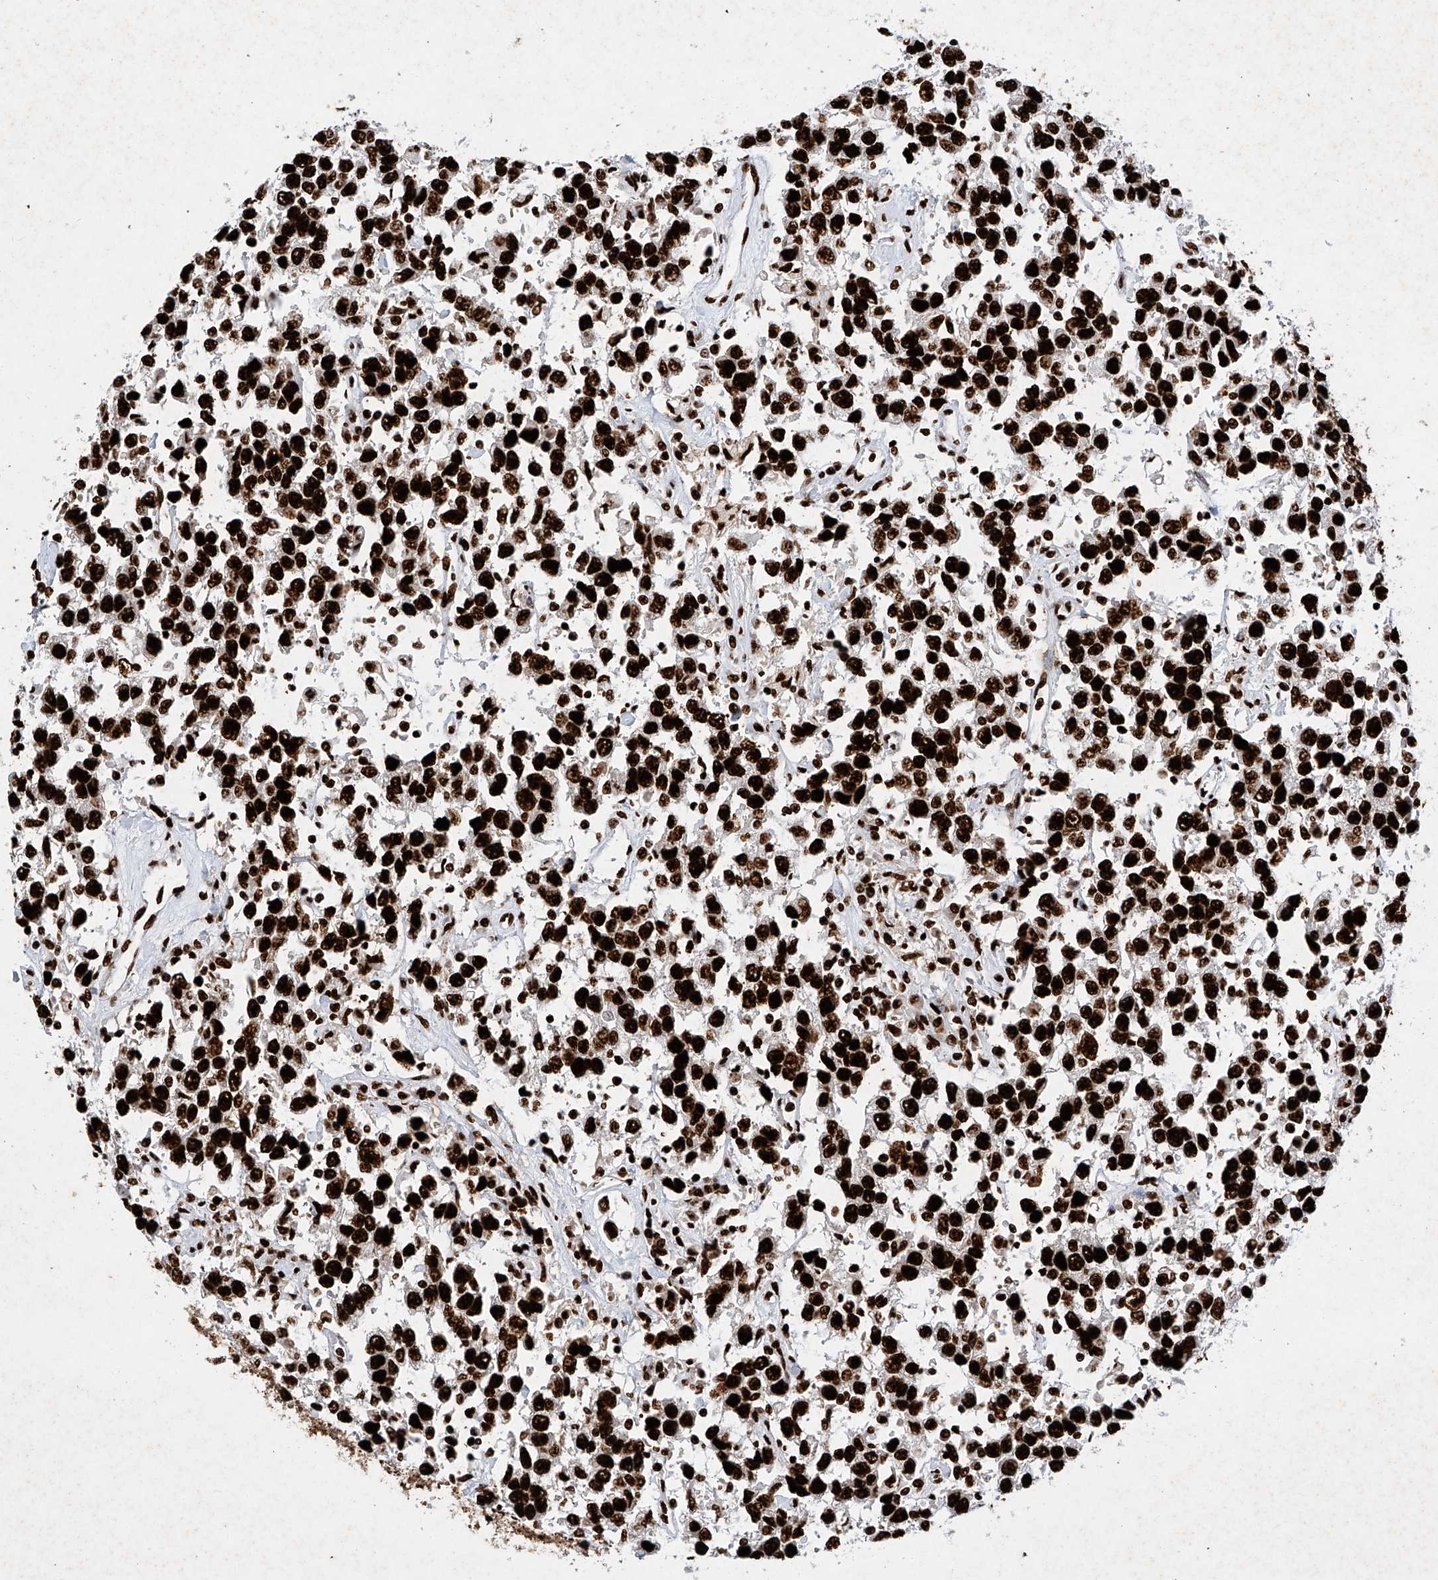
{"staining": {"intensity": "strong", "quantity": ">75%", "location": "nuclear"}, "tissue": "testis cancer", "cell_type": "Tumor cells", "image_type": "cancer", "snomed": [{"axis": "morphology", "description": "Seminoma, NOS"}, {"axis": "topography", "description": "Testis"}], "caption": "About >75% of tumor cells in human seminoma (testis) show strong nuclear protein expression as visualized by brown immunohistochemical staining.", "gene": "SRSF6", "patient": {"sex": "male", "age": 41}}